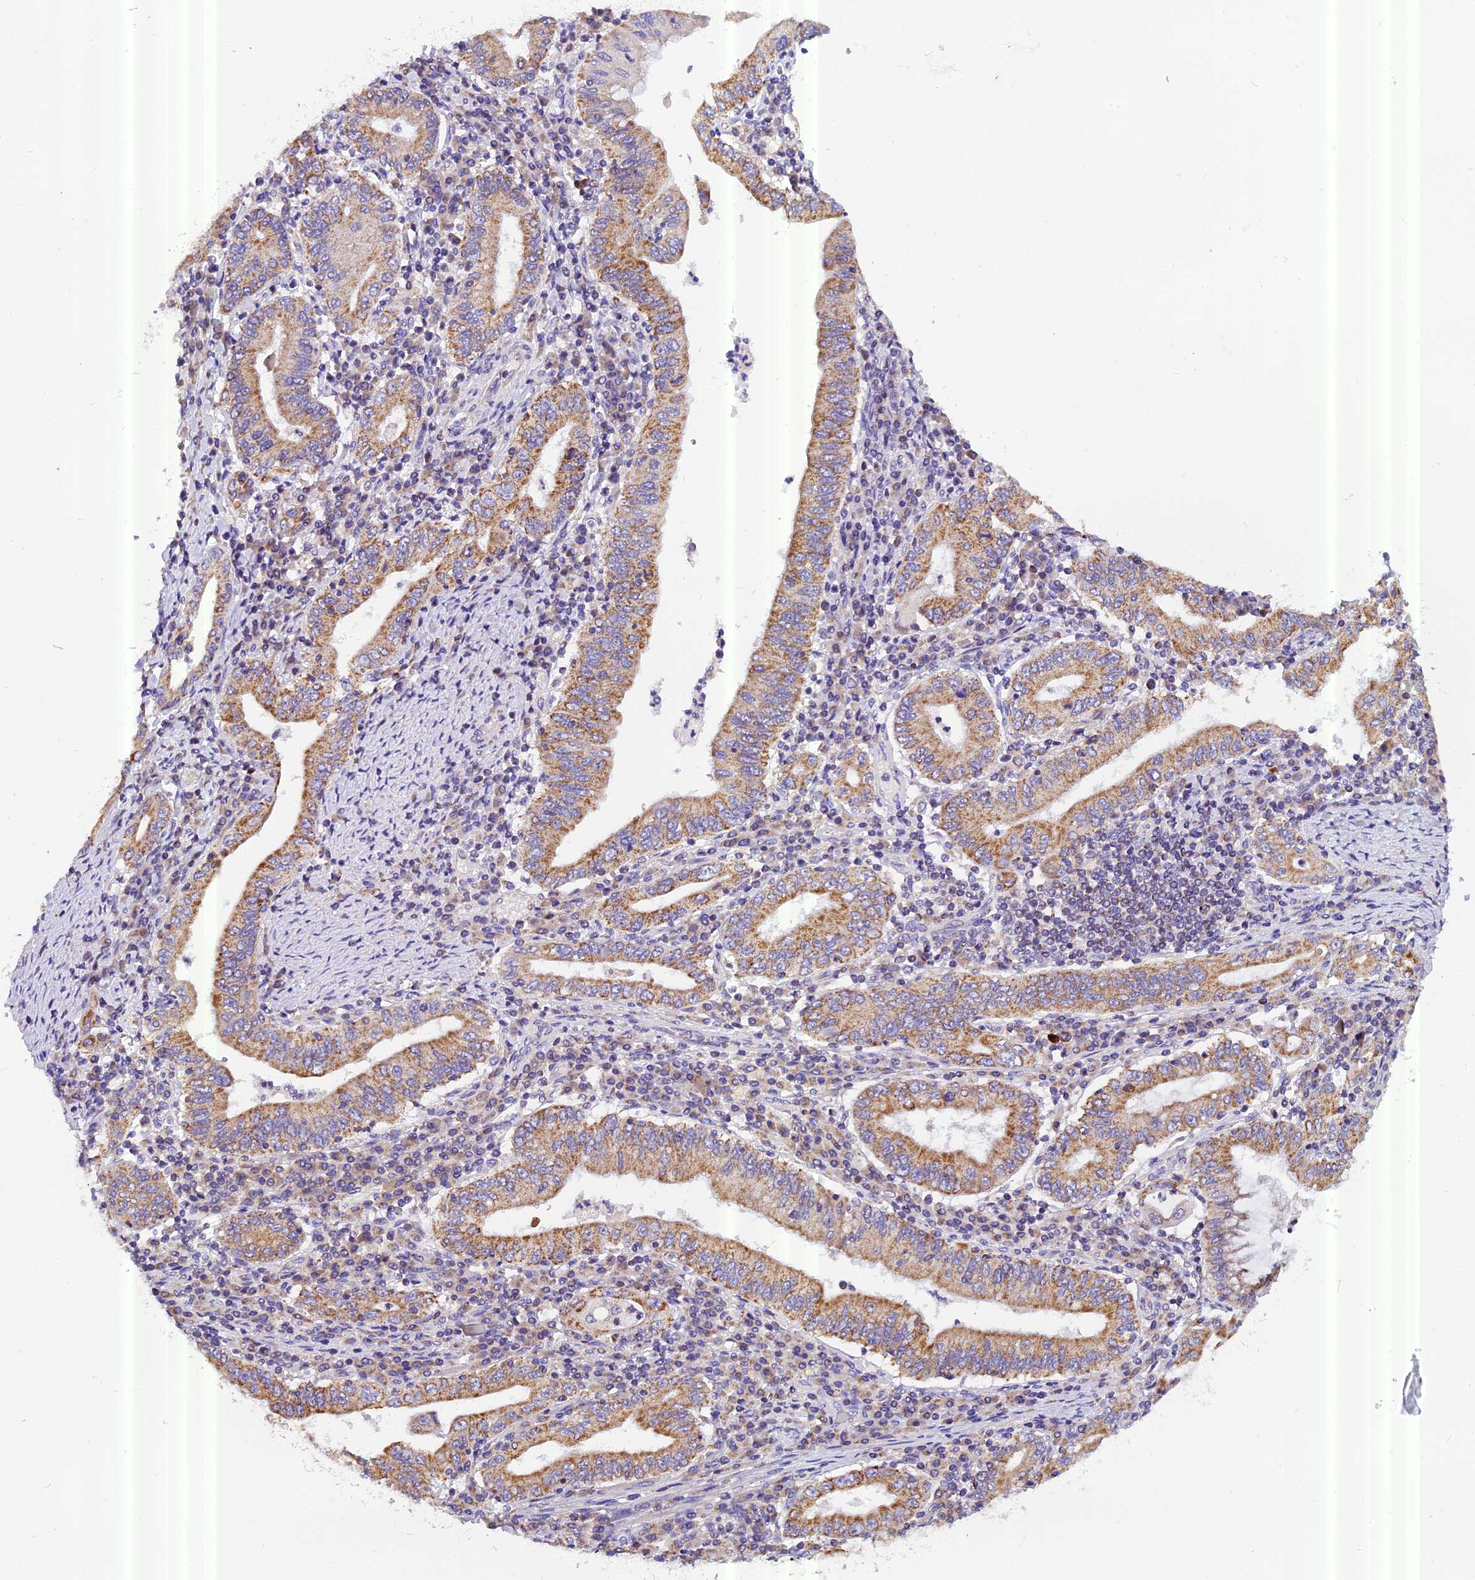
{"staining": {"intensity": "moderate", "quantity": ">75%", "location": "cytoplasmic/membranous"}, "tissue": "stomach cancer", "cell_type": "Tumor cells", "image_type": "cancer", "snomed": [{"axis": "morphology", "description": "Normal tissue, NOS"}, {"axis": "morphology", "description": "Adenocarcinoma, NOS"}, {"axis": "topography", "description": "Esophagus"}, {"axis": "topography", "description": "Stomach, upper"}, {"axis": "topography", "description": "Peripheral nerve tissue"}], "caption": "About >75% of tumor cells in stomach cancer (adenocarcinoma) reveal moderate cytoplasmic/membranous protein staining as visualized by brown immunohistochemical staining.", "gene": "MGME1", "patient": {"sex": "male", "age": 62}}